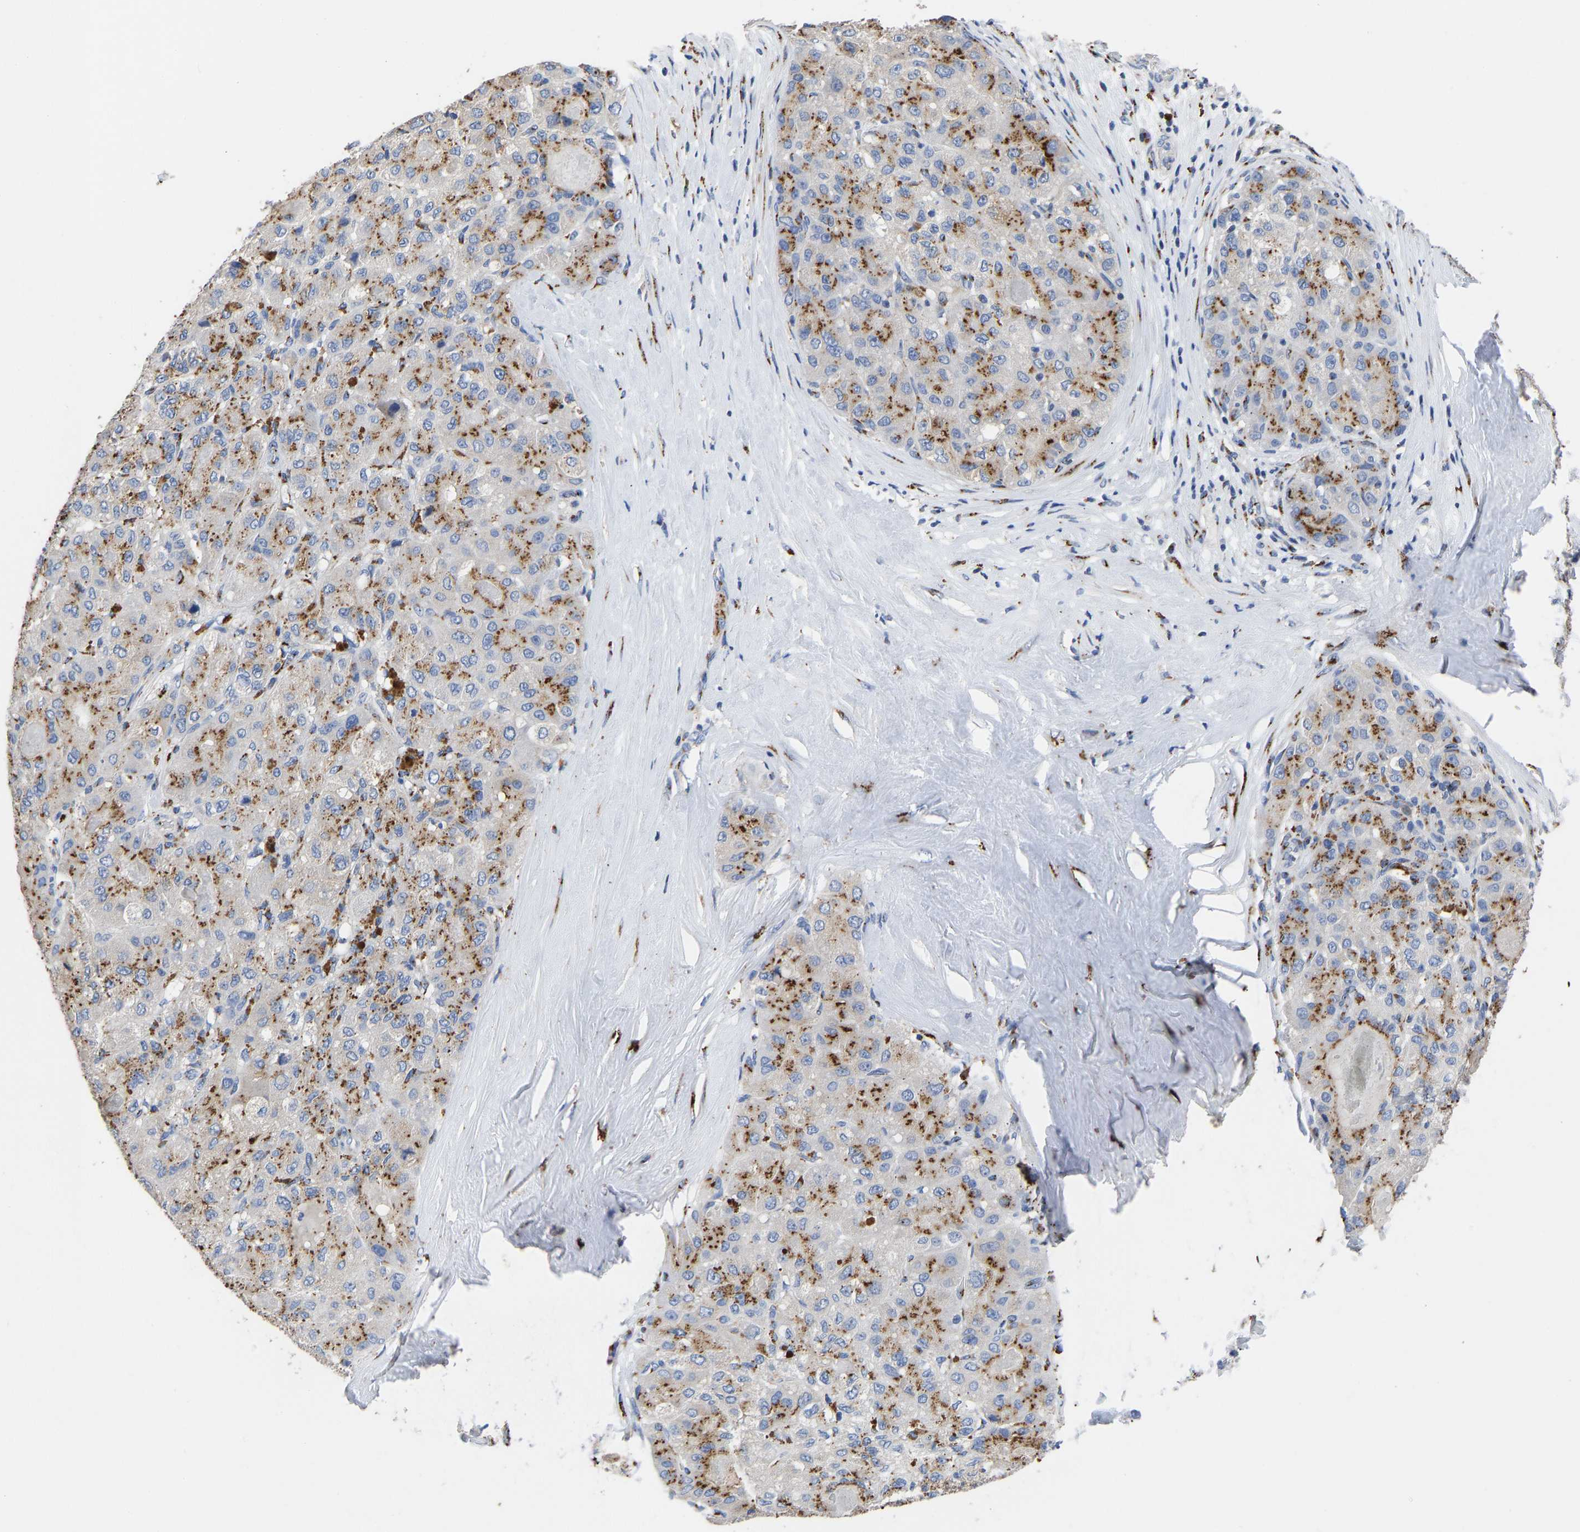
{"staining": {"intensity": "moderate", "quantity": ">75%", "location": "cytoplasmic/membranous"}, "tissue": "liver cancer", "cell_type": "Tumor cells", "image_type": "cancer", "snomed": [{"axis": "morphology", "description": "Carcinoma, Hepatocellular, NOS"}, {"axis": "topography", "description": "Liver"}], "caption": "High-power microscopy captured an IHC histopathology image of hepatocellular carcinoma (liver), revealing moderate cytoplasmic/membranous positivity in about >75% of tumor cells.", "gene": "TMEM87A", "patient": {"sex": "male", "age": 80}}